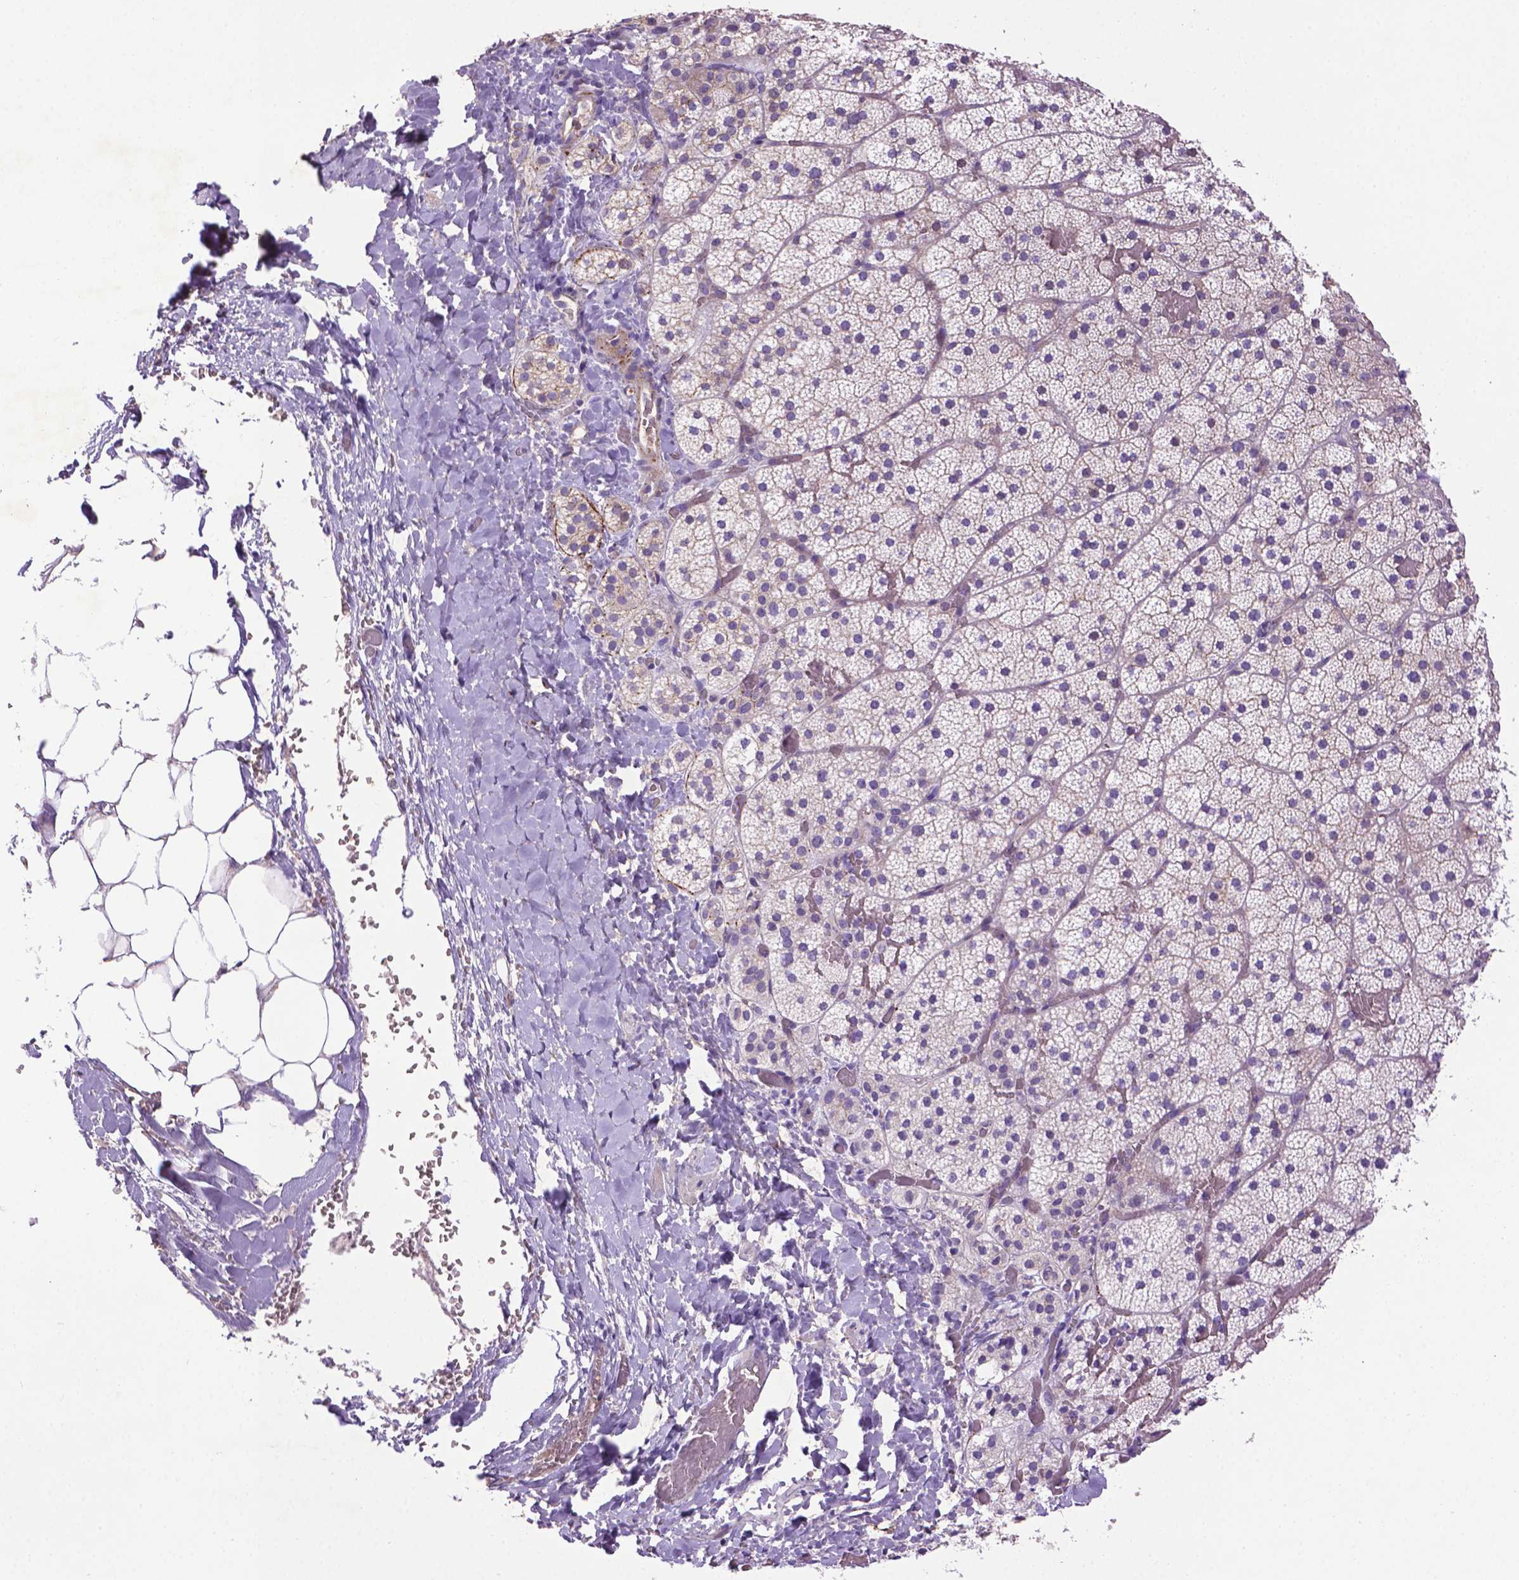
{"staining": {"intensity": "weak", "quantity": "<25%", "location": "cytoplasmic/membranous"}, "tissue": "adrenal gland", "cell_type": "Glandular cells", "image_type": "normal", "snomed": [{"axis": "morphology", "description": "Normal tissue, NOS"}, {"axis": "topography", "description": "Adrenal gland"}], "caption": "IHC micrograph of unremarkable adrenal gland: adrenal gland stained with DAB shows no significant protein expression in glandular cells.", "gene": "CCER2", "patient": {"sex": "male", "age": 53}}